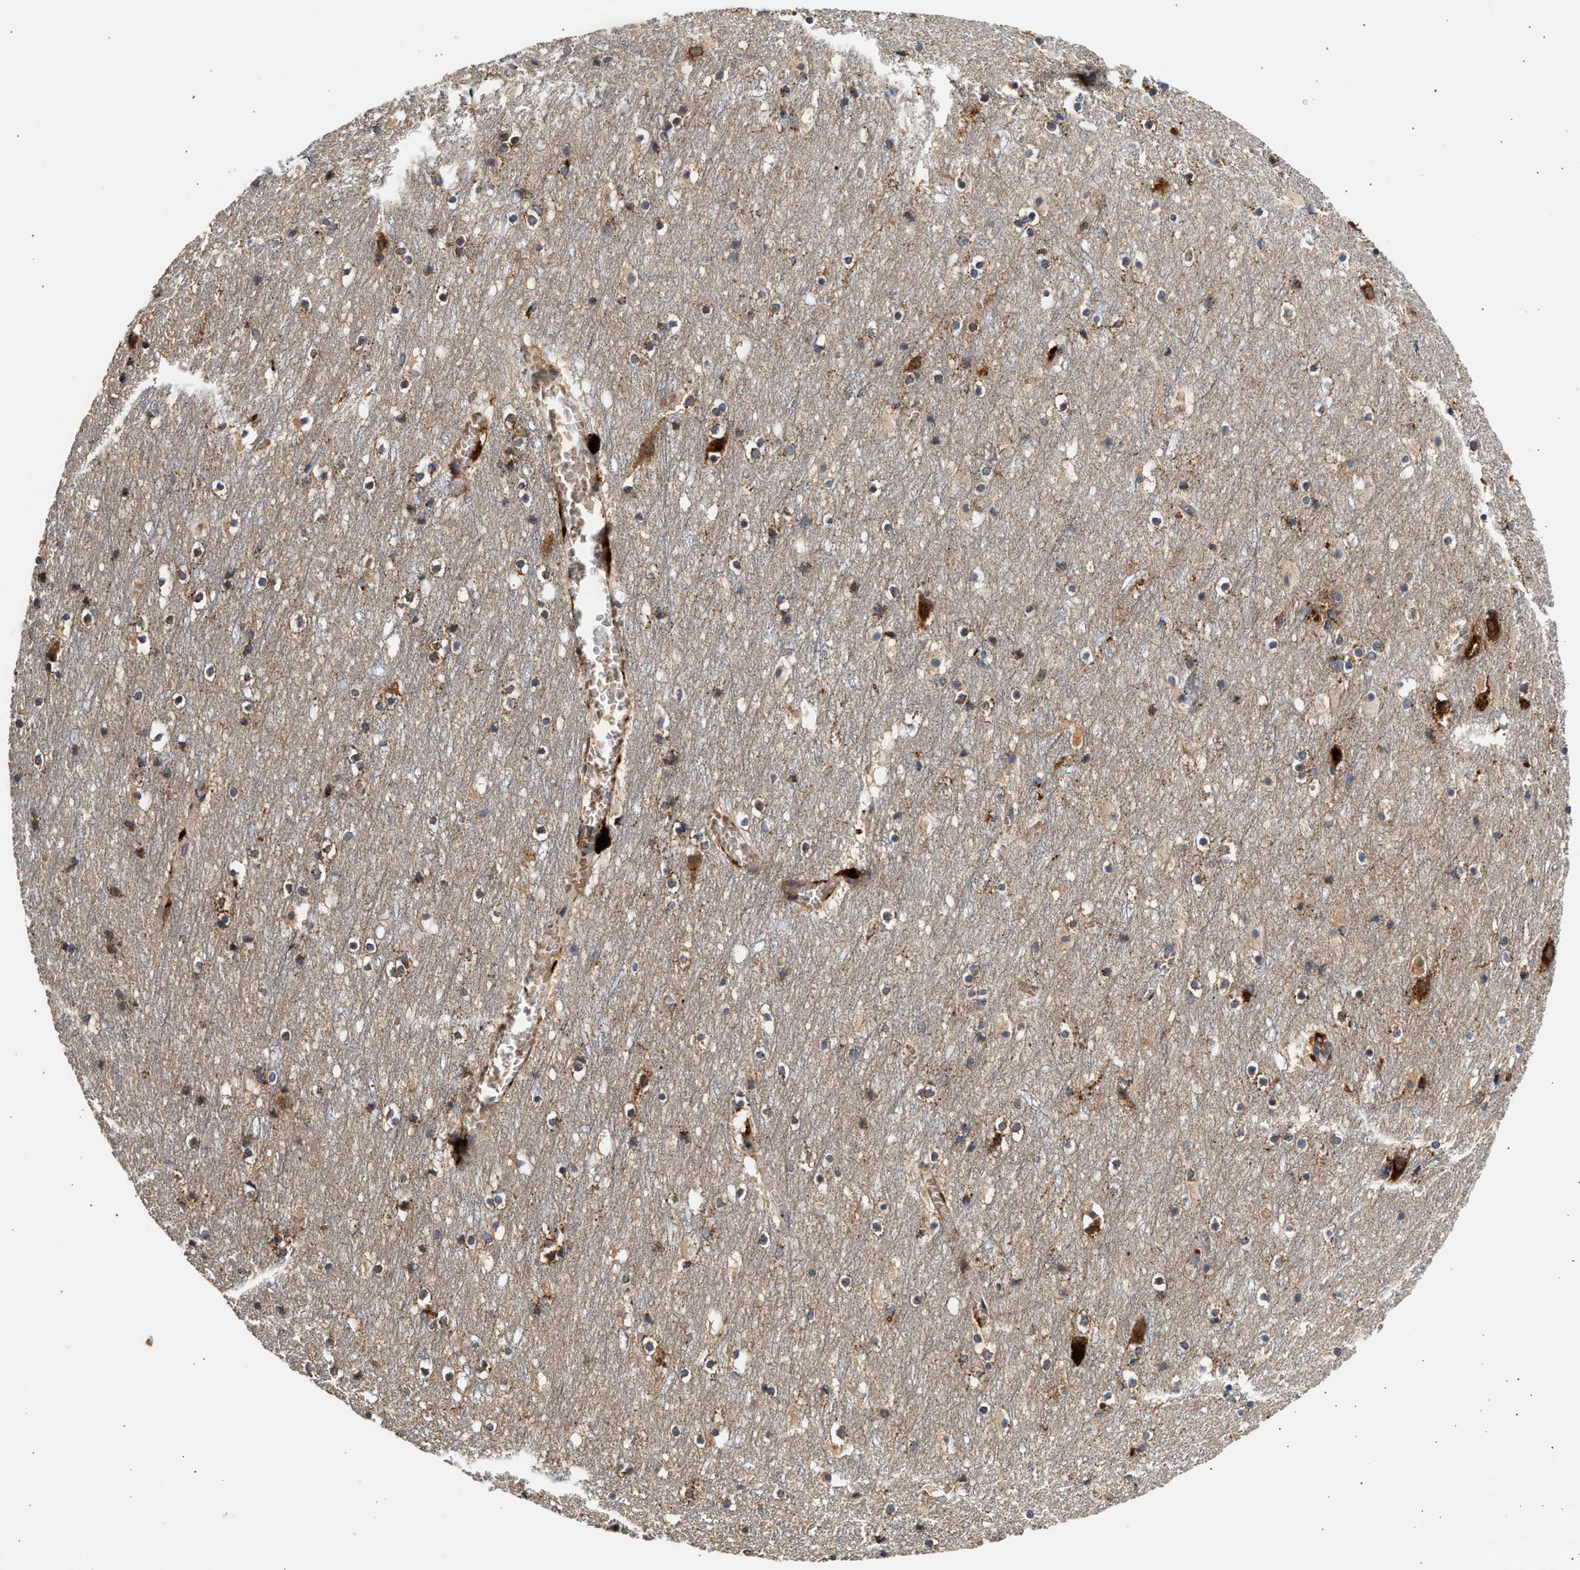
{"staining": {"intensity": "moderate", "quantity": ">75%", "location": "cytoplasmic/membranous"}, "tissue": "cerebral cortex", "cell_type": "Endothelial cells", "image_type": "normal", "snomed": [{"axis": "morphology", "description": "Normal tissue, NOS"}, {"axis": "topography", "description": "Cerebral cortex"}], "caption": "This image displays benign cerebral cortex stained with immunohistochemistry (IHC) to label a protein in brown. The cytoplasmic/membranous of endothelial cells show moderate positivity for the protein. Nuclei are counter-stained blue.", "gene": "PLD3", "patient": {"sex": "male", "age": 45}}